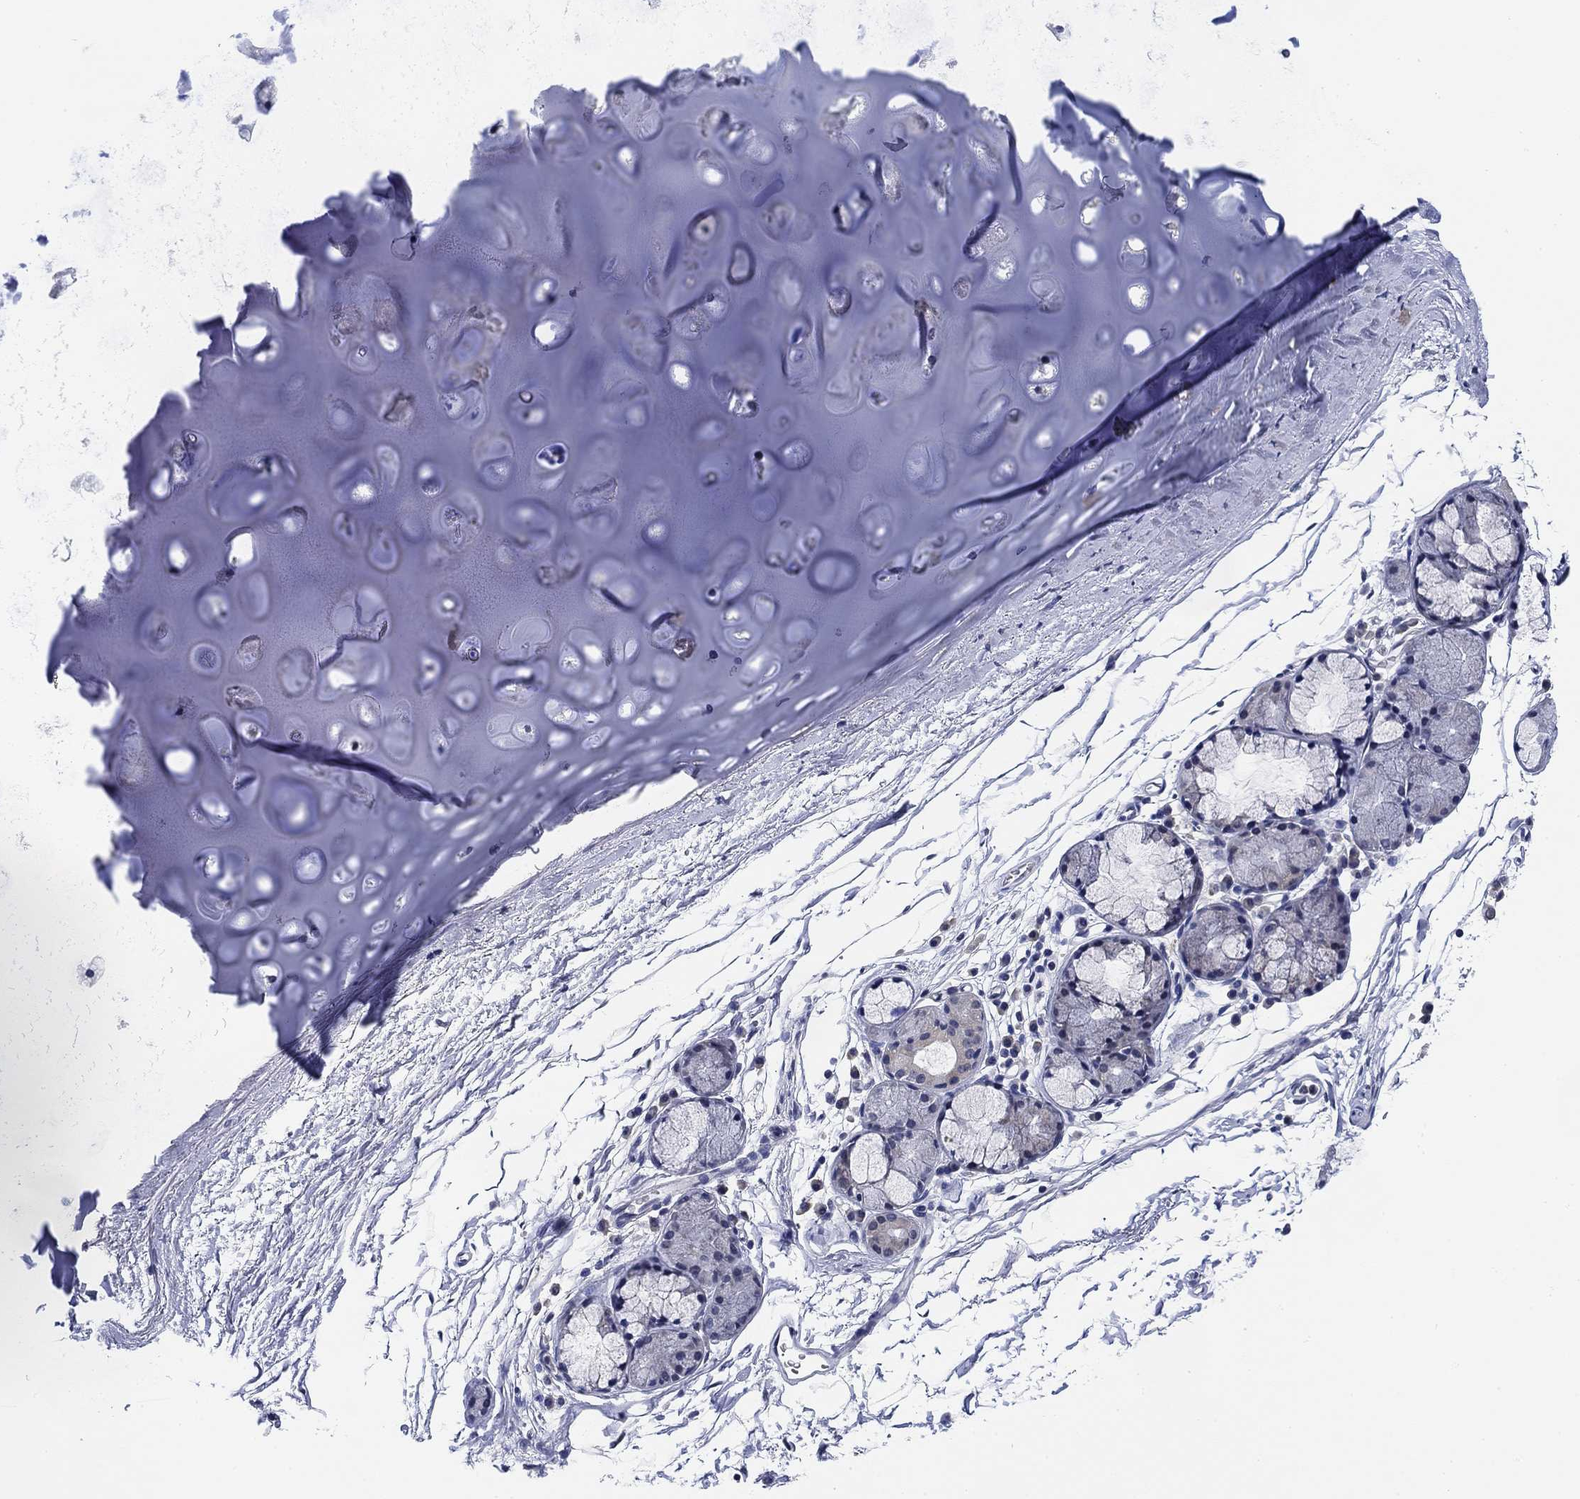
{"staining": {"intensity": "negative", "quantity": "none", "location": "none"}, "tissue": "soft tissue", "cell_type": "Chondrocytes", "image_type": "normal", "snomed": [{"axis": "morphology", "description": "Normal tissue, NOS"}, {"axis": "topography", "description": "Lymph node"}, {"axis": "topography", "description": "Bronchus"}], "caption": "This is an immunohistochemistry histopathology image of unremarkable soft tissue. There is no staining in chondrocytes.", "gene": "DAZL", "patient": {"sex": "female", "age": 70}}